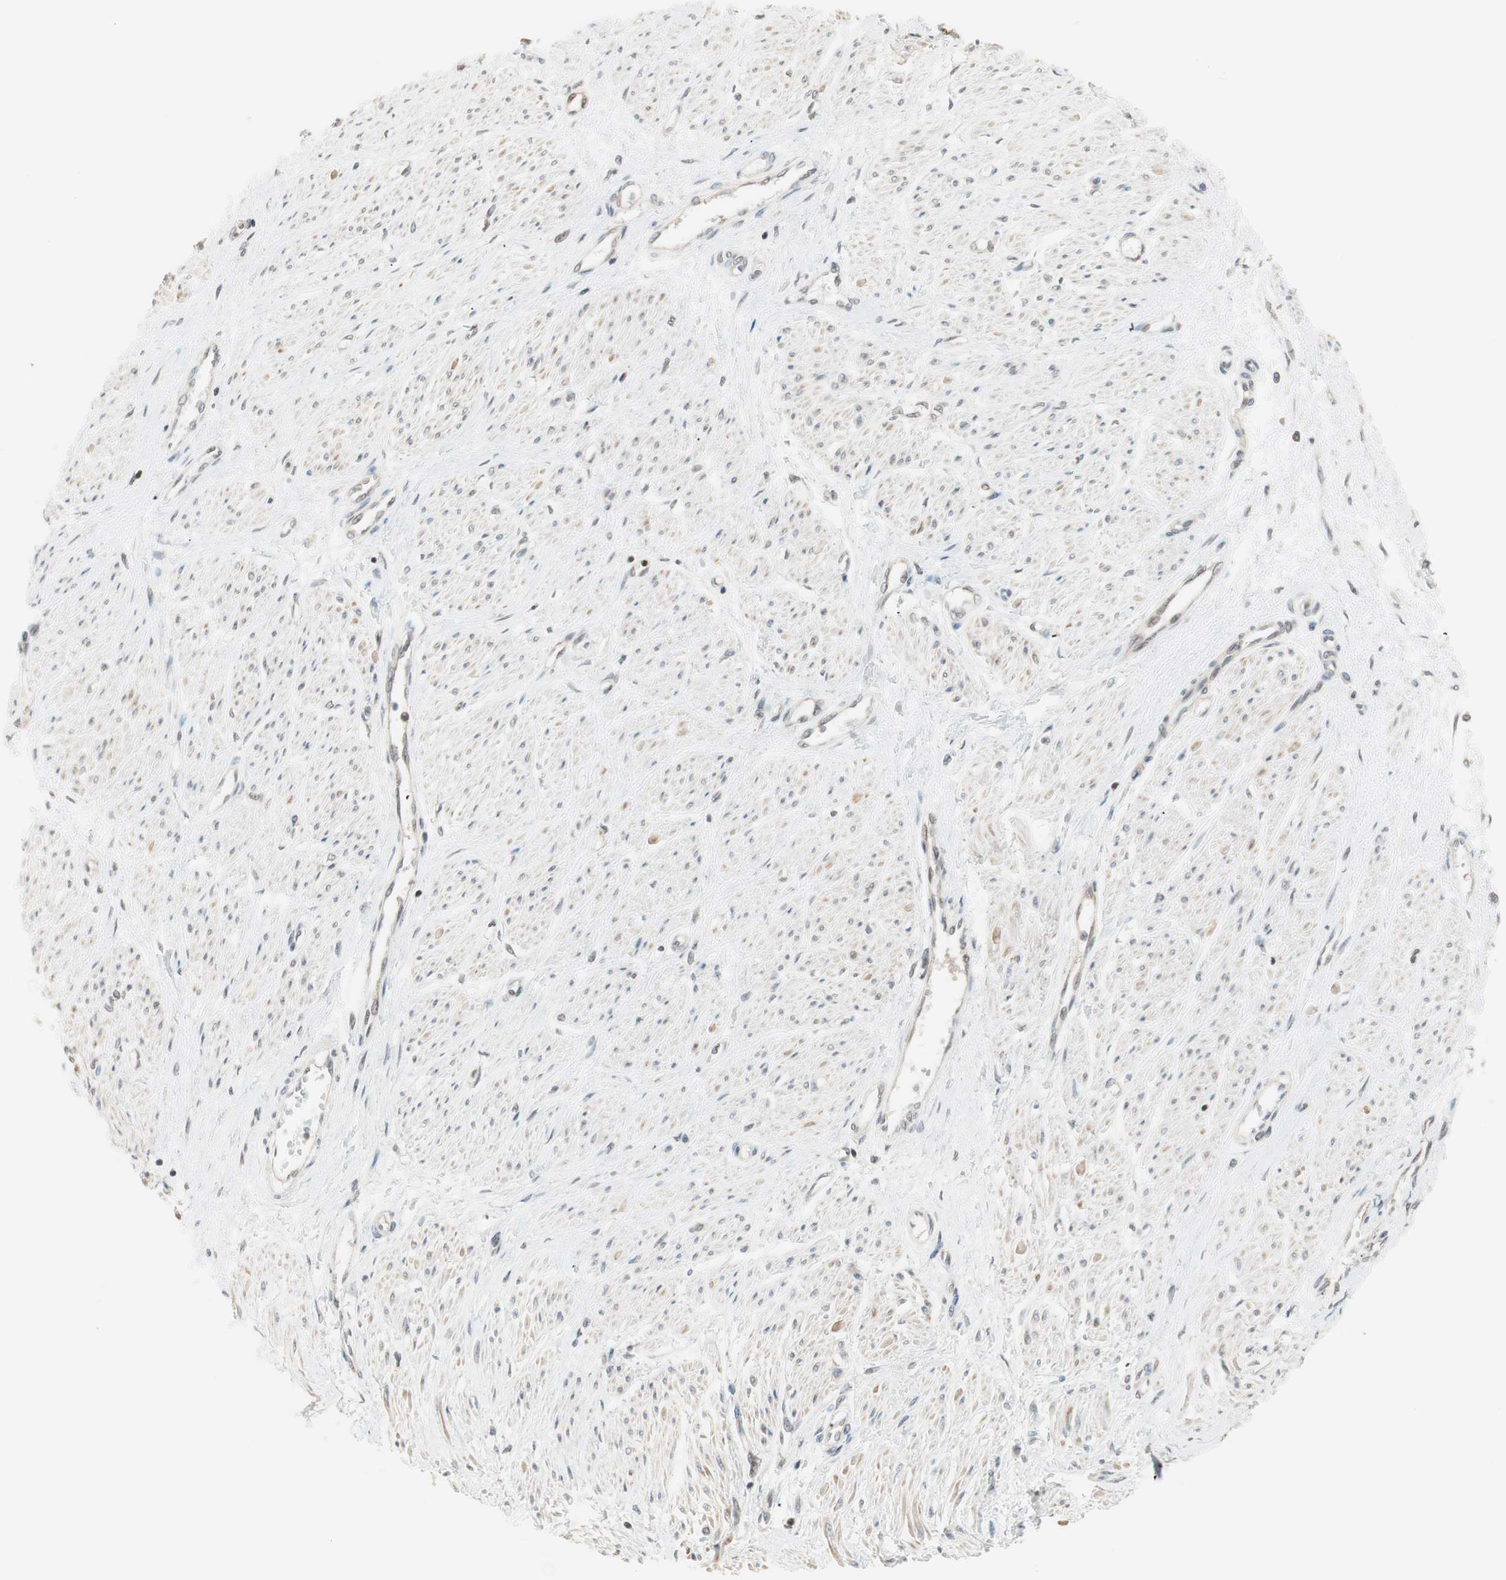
{"staining": {"intensity": "weak", "quantity": "<25%", "location": "nuclear"}, "tissue": "smooth muscle", "cell_type": "Smooth muscle cells", "image_type": "normal", "snomed": [{"axis": "morphology", "description": "Normal tissue, NOS"}, {"axis": "topography", "description": "Smooth muscle"}, {"axis": "topography", "description": "Uterus"}], "caption": "IHC micrograph of normal smooth muscle stained for a protein (brown), which reveals no staining in smooth muscle cells. Nuclei are stained in blue.", "gene": "UBE2I", "patient": {"sex": "female", "age": 39}}